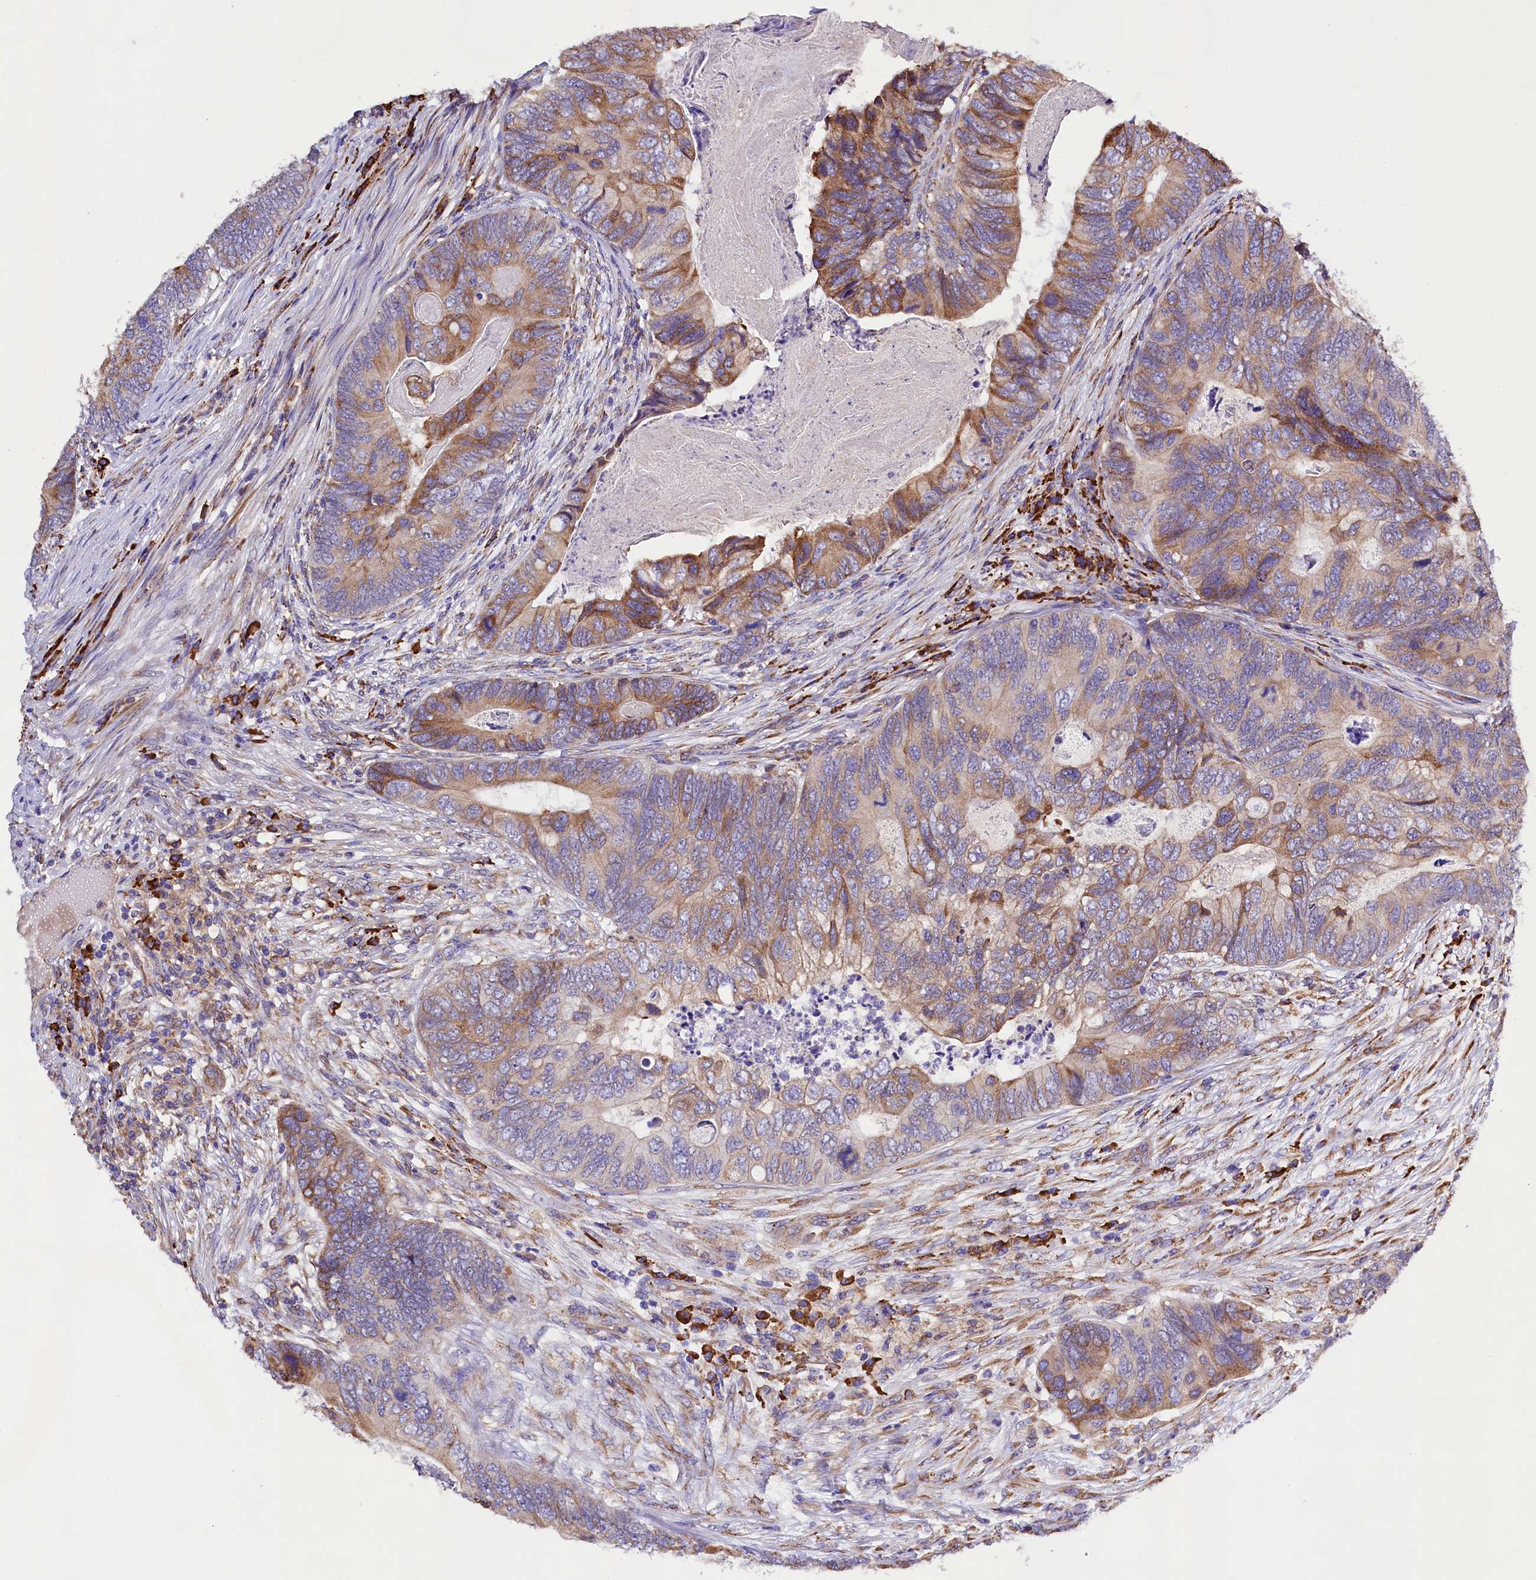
{"staining": {"intensity": "moderate", "quantity": "<25%", "location": "cytoplasmic/membranous"}, "tissue": "colorectal cancer", "cell_type": "Tumor cells", "image_type": "cancer", "snomed": [{"axis": "morphology", "description": "Adenocarcinoma, NOS"}, {"axis": "topography", "description": "Colon"}], "caption": "Immunohistochemistry micrograph of human colorectal adenocarcinoma stained for a protein (brown), which reveals low levels of moderate cytoplasmic/membranous staining in about <25% of tumor cells.", "gene": "CAPS2", "patient": {"sex": "female", "age": 67}}